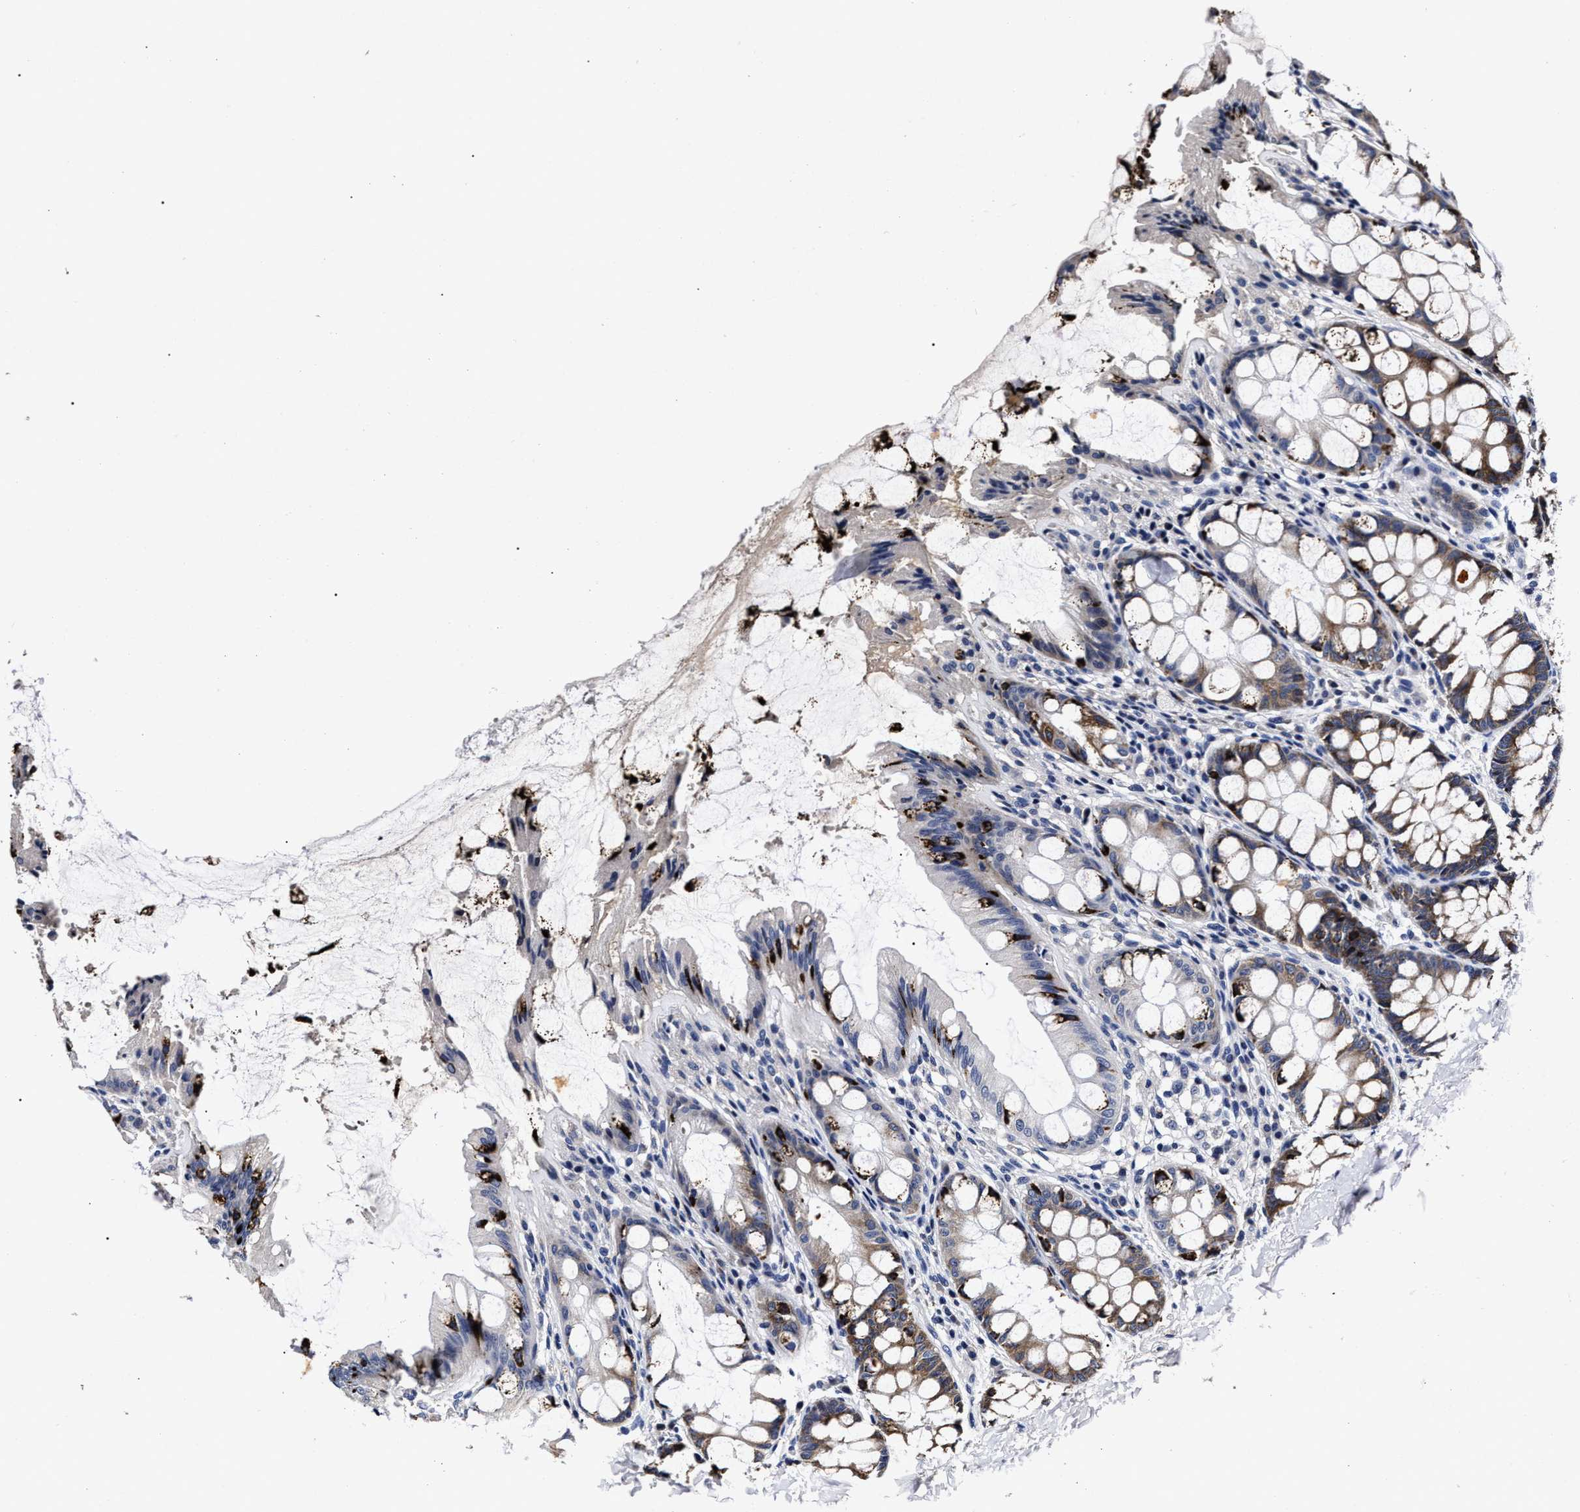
{"staining": {"intensity": "negative", "quantity": "none", "location": "none"}, "tissue": "colon", "cell_type": "Endothelial cells", "image_type": "normal", "snomed": [{"axis": "morphology", "description": "Normal tissue, NOS"}, {"axis": "topography", "description": "Colon"}], "caption": "Photomicrograph shows no protein positivity in endothelial cells of benign colon.", "gene": "OLFML2A", "patient": {"sex": "male", "age": 47}}